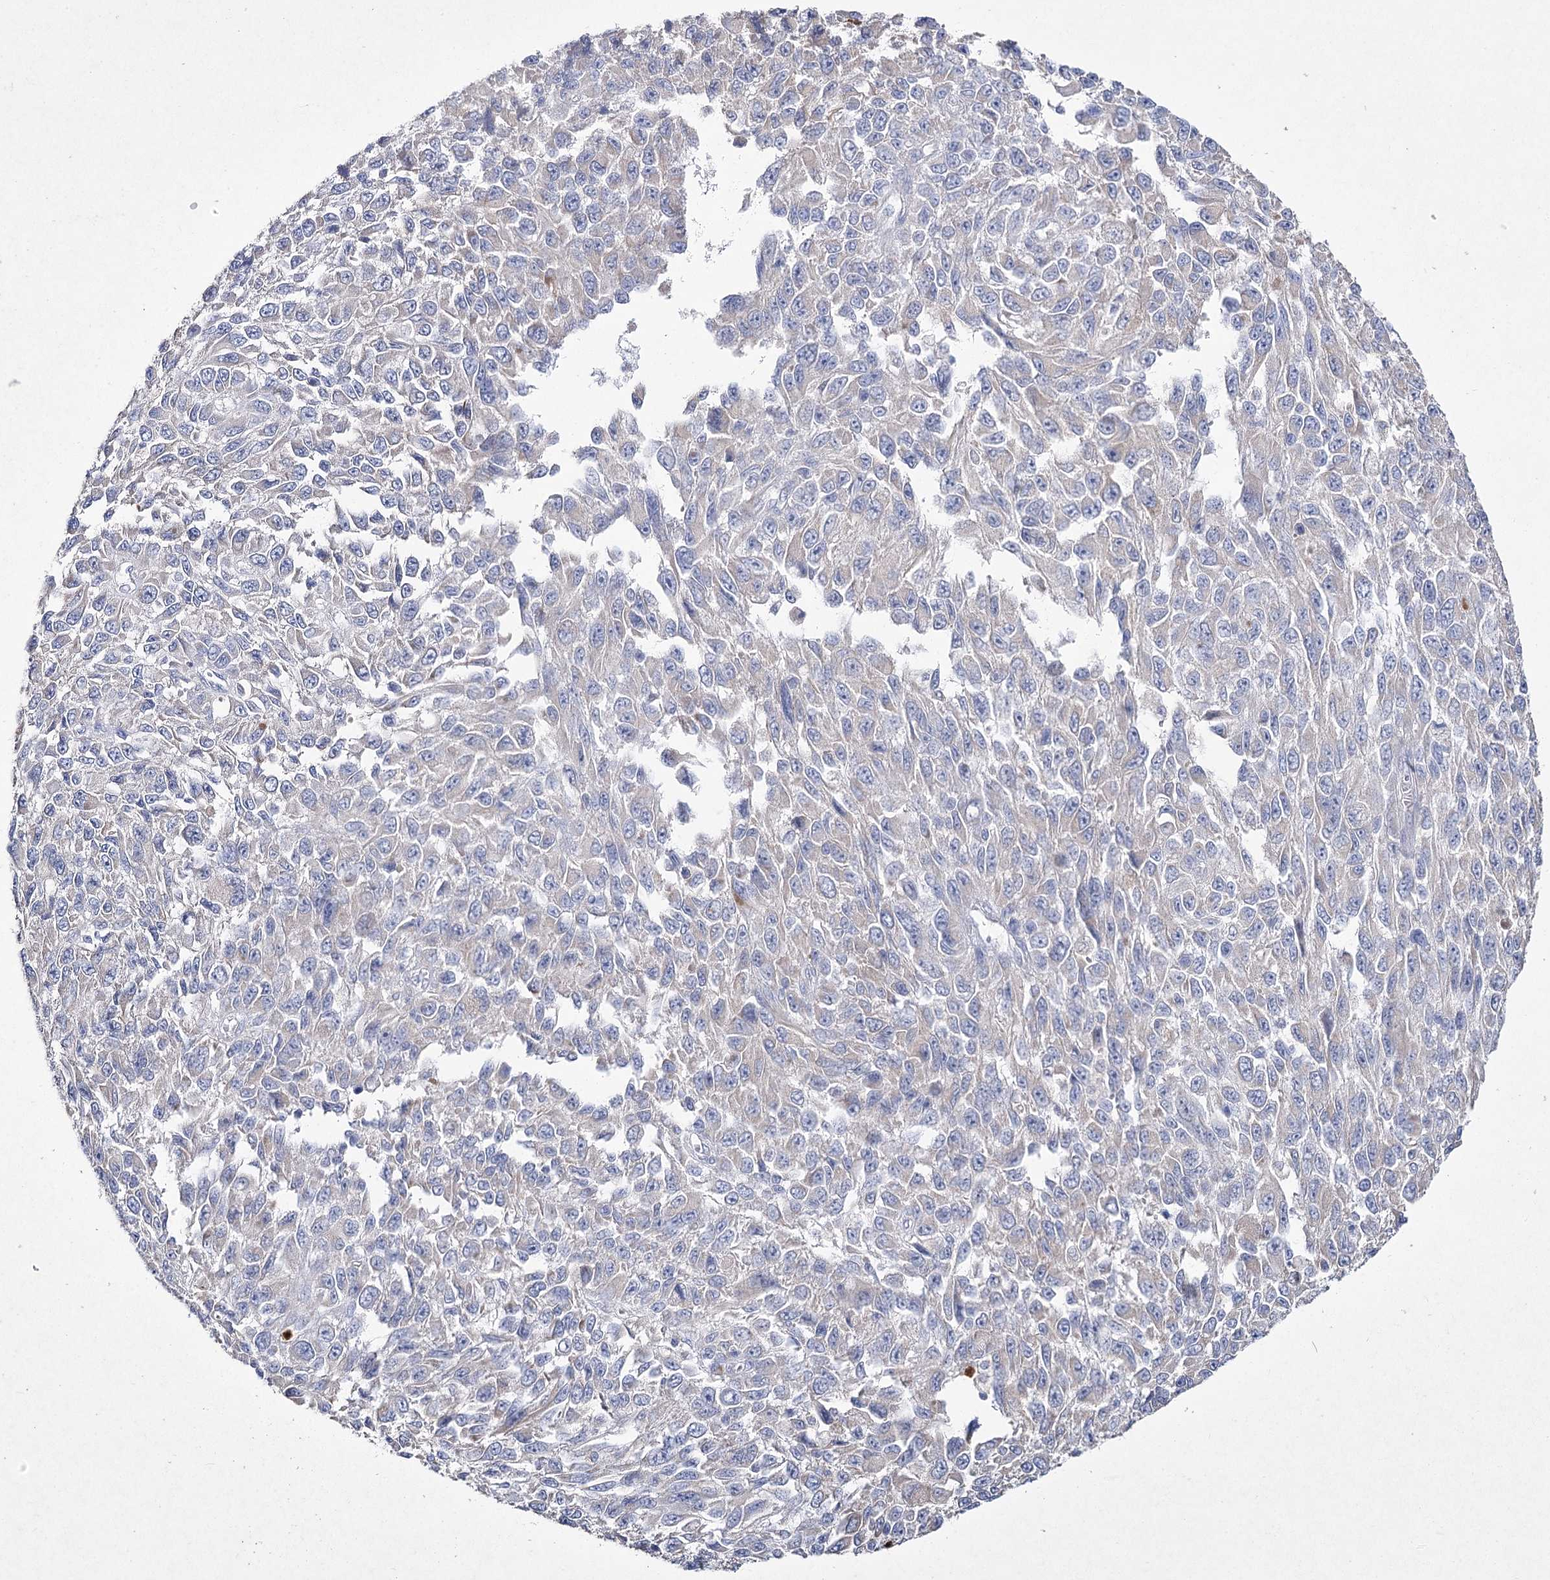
{"staining": {"intensity": "negative", "quantity": "none", "location": "none"}, "tissue": "melanoma", "cell_type": "Tumor cells", "image_type": "cancer", "snomed": [{"axis": "morphology", "description": "Normal tissue, NOS"}, {"axis": "morphology", "description": "Malignant melanoma, NOS"}, {"axis": "topography", "description": "Skin"}], "caption": "An image of malignant melanoma stained for a protein exhibits no brown staining in tumor cells. (DAB (3,3'-diaminobenzidine) IHC visualized using brightfield microscopy, high magnification).", "gene": "NIPAL4", "patient": {"sex": "female", "age": 96}}